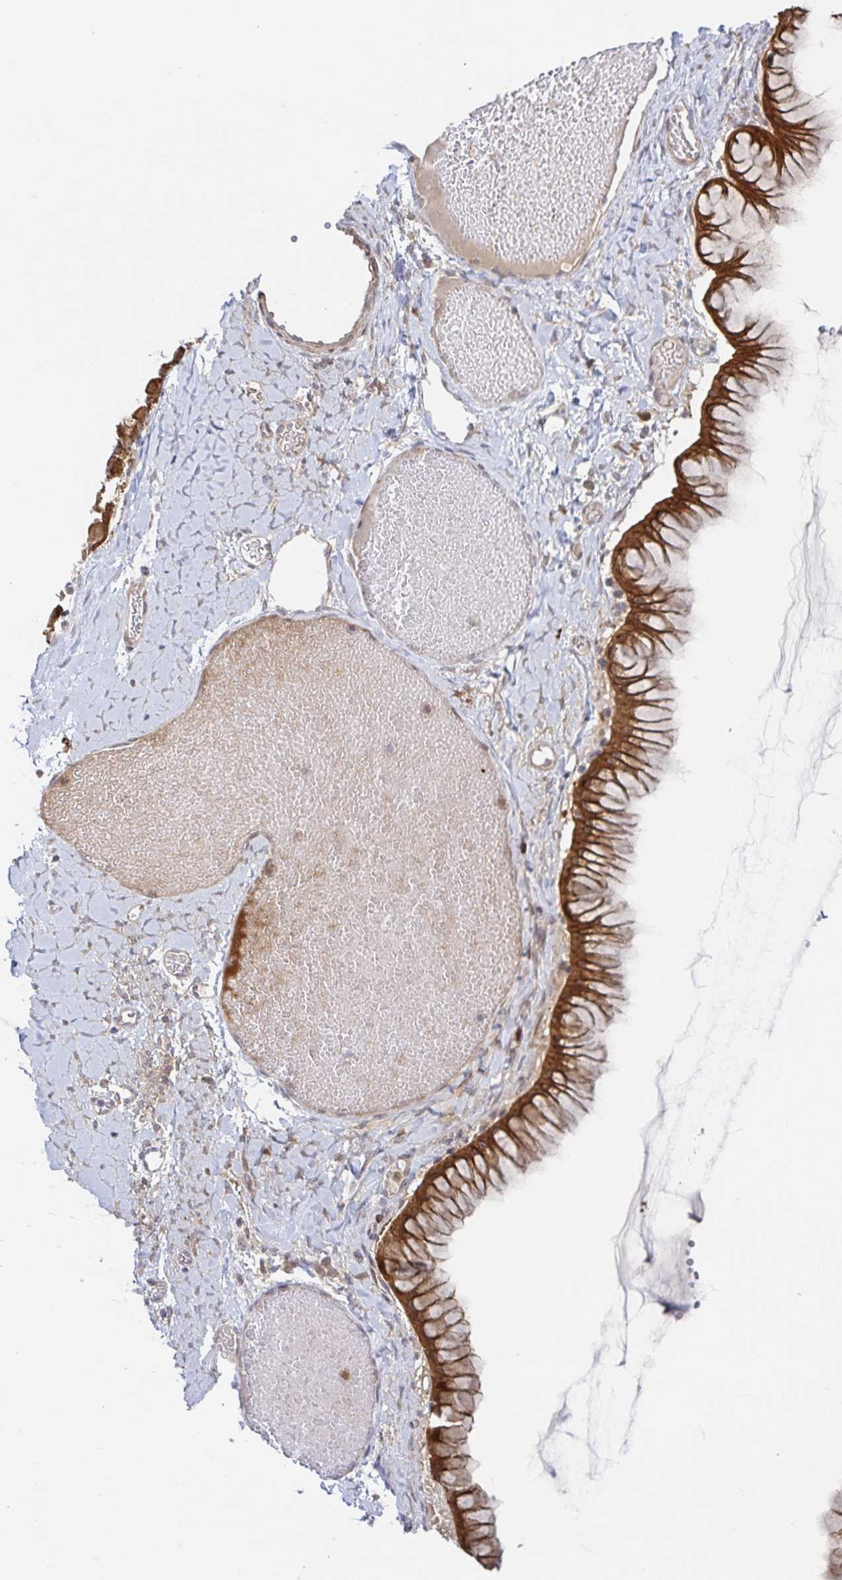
{"staining": {"intensity": "strong", "quantity": ">75%", "location": "cytoplasmic/membranous"}, "tissue": "ovarian cancer", "cell_type": "Tumor cells", "image_type": "cancer", "snomed": [{"axis": "morphology", "description": "Cystadenocarcinoma, mucinous, NOS"}, {"axis": "topography", "description": "Ovary"}], "caption": "Tumor cells exhibit high levels of strong cytoplasmic/membranous positivity in approximately >75% of cells in human ovarian mucinous cystadenocarcinoma.", "gene": "AACS", "patient": {"sex": "female", "age": 61}}